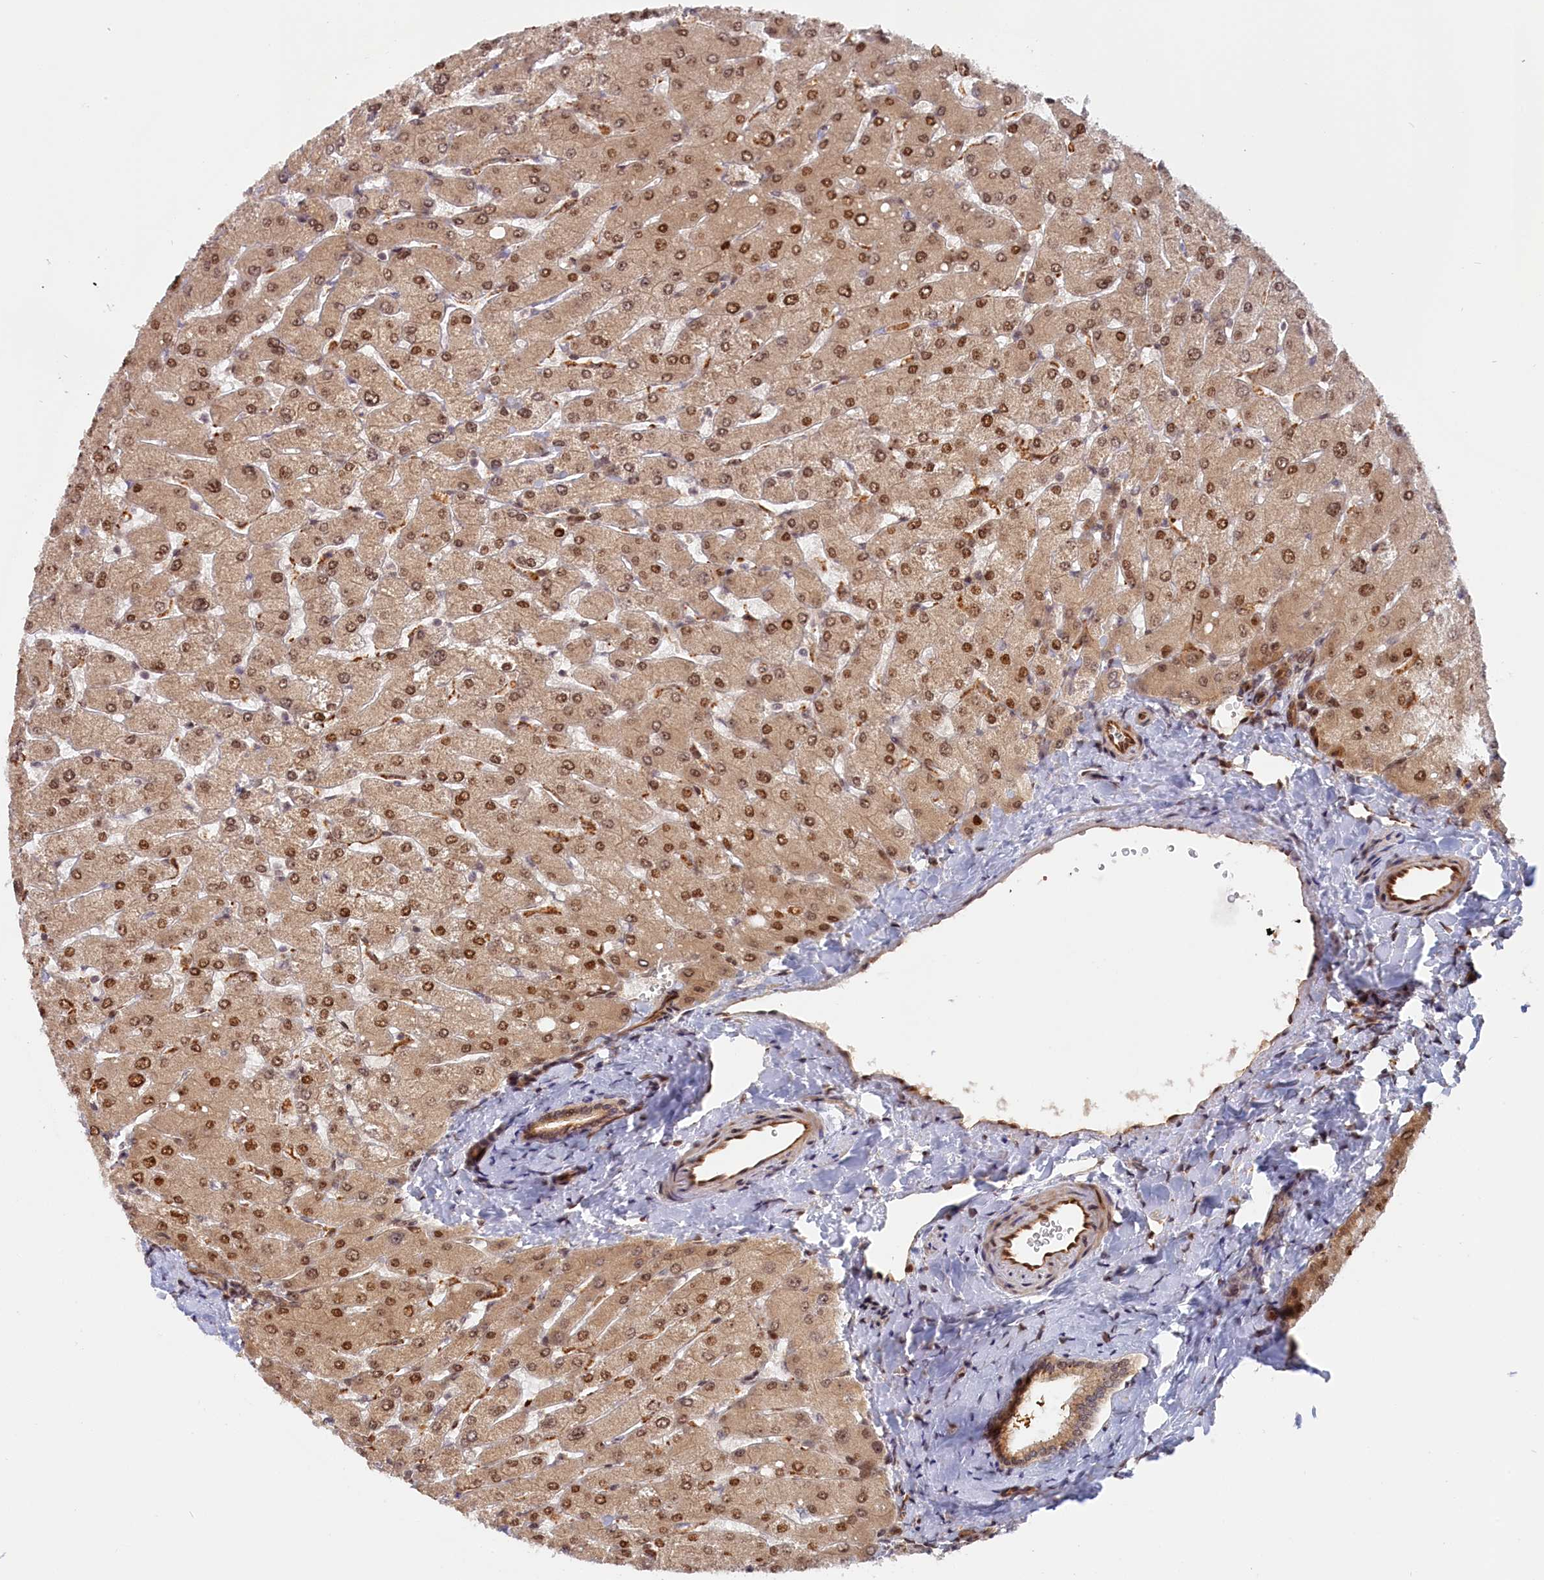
{"staining": {"intensity": "moderate", "quantity": ">75%", "location": "cytoplasmic/membranous"}, "tissue": "liver", "cell_type": "Cholangiocytes", "image_type": "normal", "snomed": [{"axis": "morphology", "description": "Normal tissue, NOS"}, {"axis": "topography", "description": "Liver"}], "caption": "This is a micrograph of immunohistochemistry staining of benign liver, which shows moderate positivity in the cytoplasmic/membranous of cholangiocytes.", "gene": "ANKRD24", "patient": {"sex": "male", "age": 55}}